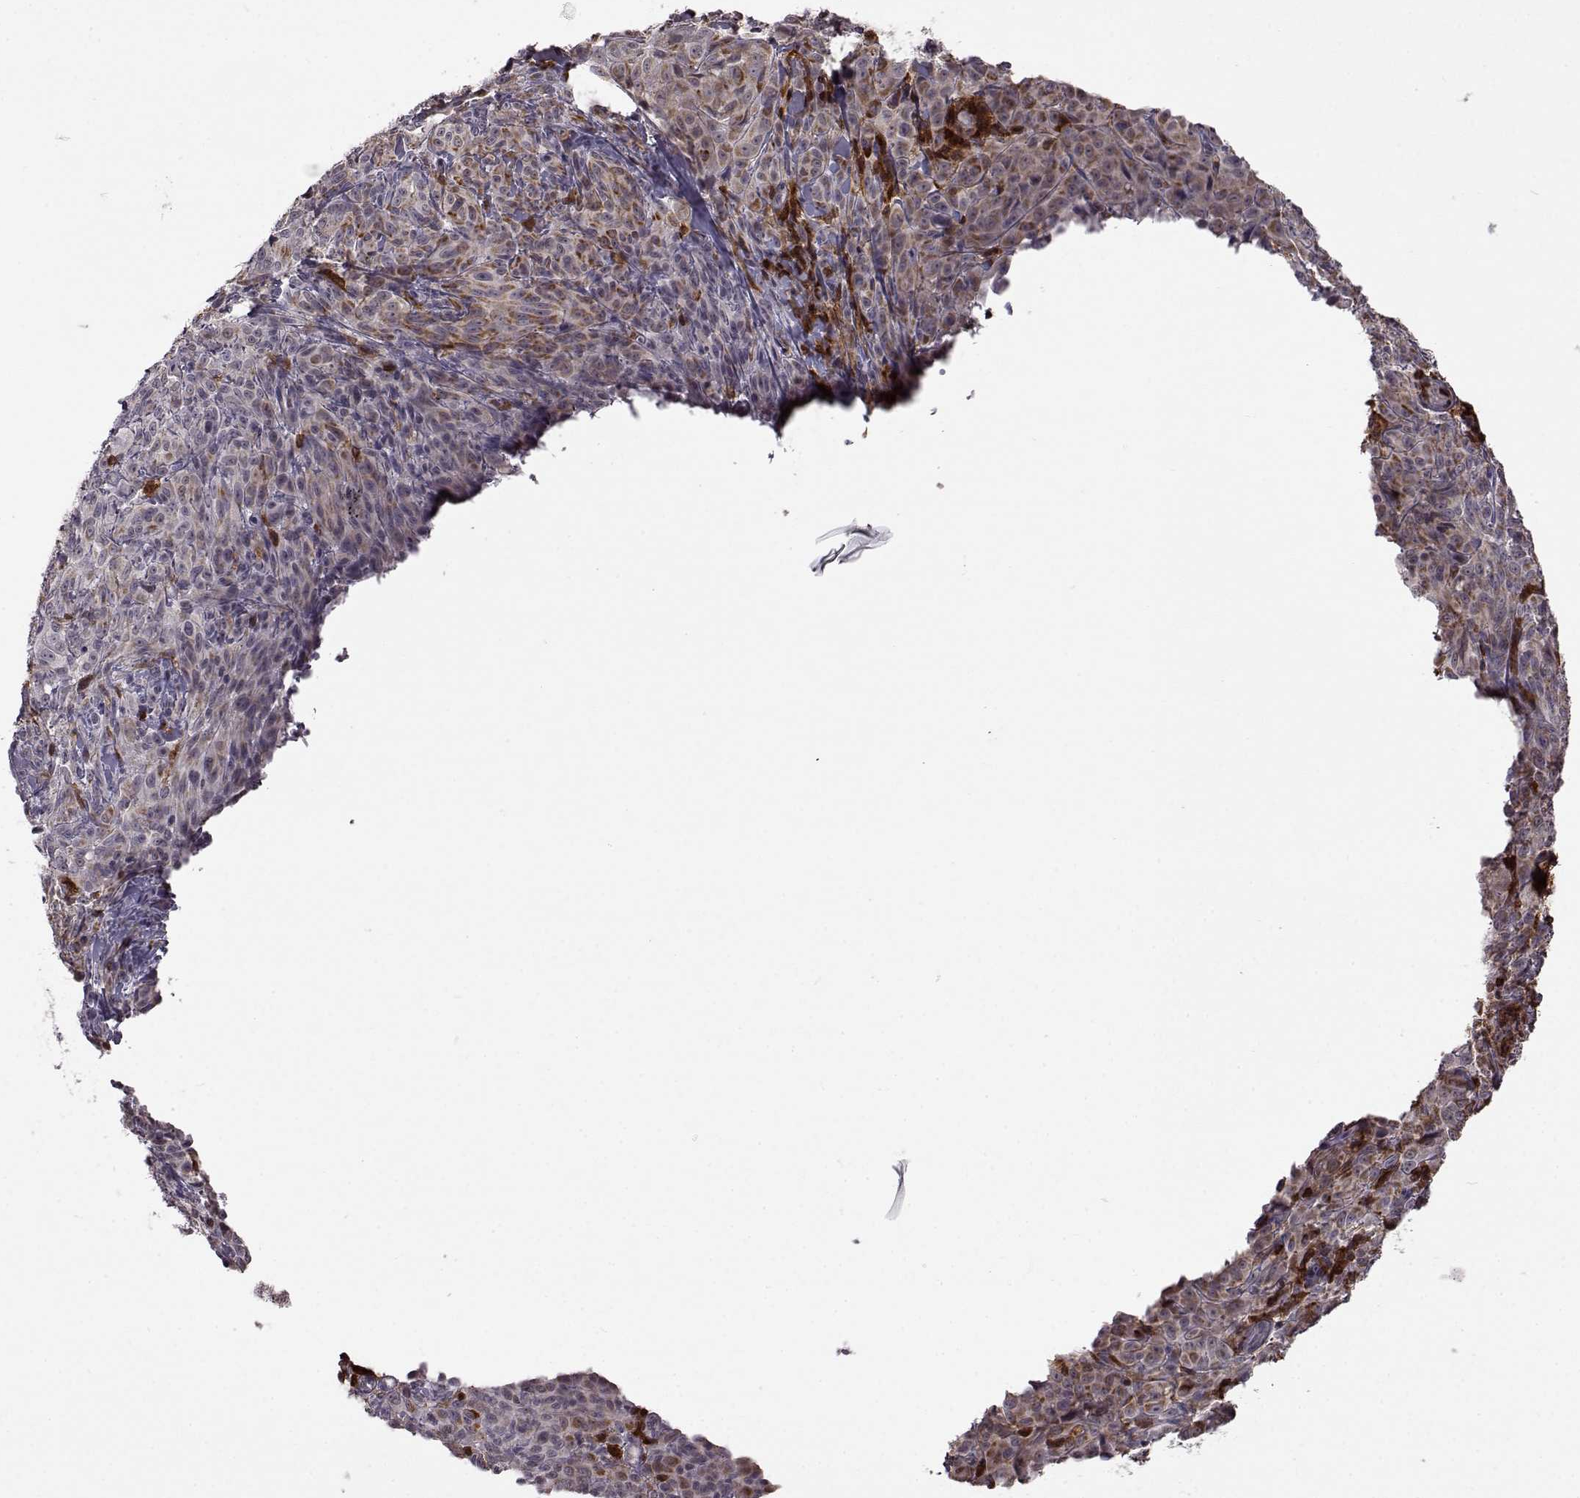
{"staining": {"intensity": "moderate", "quantity": ">75%", "location": "cytoplasmic/membranous"}, "tissue": "melanoma", "cell_type": "Tumor cells", "image_type": "cancer", "snomed": [{"axis": "morphology", "description": "Malignant melanoma, NOS"}, {"axis": "topography", "description": "Skin"}], "caption": "Moderate cytoplasmic/membranous protein staining is seen in about >75% of tumor cells in malignant melanoma.", "gene": "DOK2", "patient": {"sex": "male", "age": 89}}